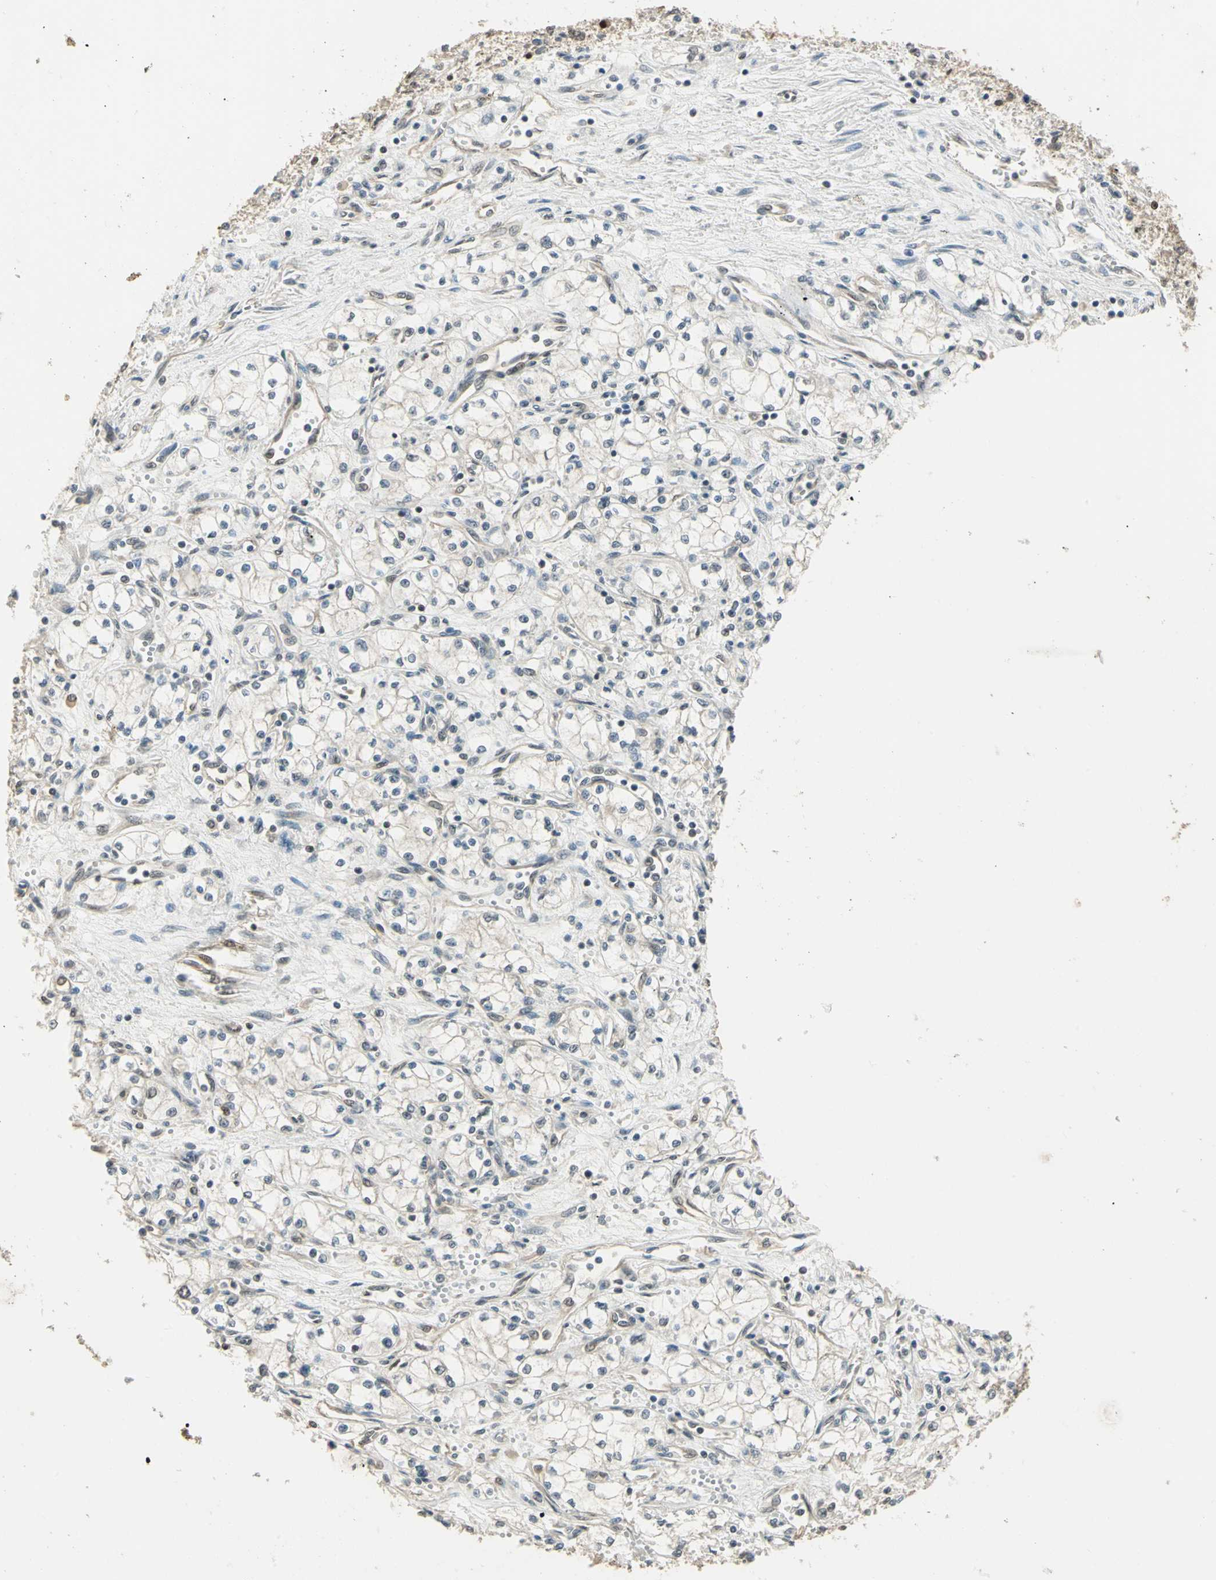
{"staining": {"intensity": "negative", "quantity": "none", "location": "none"}, "tissue": "renal cancer", "cell_type": "Tumor cells", "image_type": "cancer", "snomed": [{"axis": "morphology", "description": "Normal tissue, NOS"}, {"axis": "morphology", "description": "Adenocarcinoma, NOS"}, {"axis": "topography", "description": "Kidney"}], "caption": "Immunohistochemical staining of renal cancer (adenocarcinoma) displays no significant staining in tumor cells. The staining is performed using DAB brown chromogen with nuclei counter-stained in using hematoxylin.", "gene": "PSMC3", "patient": {"sex": "male", "age": 59}}